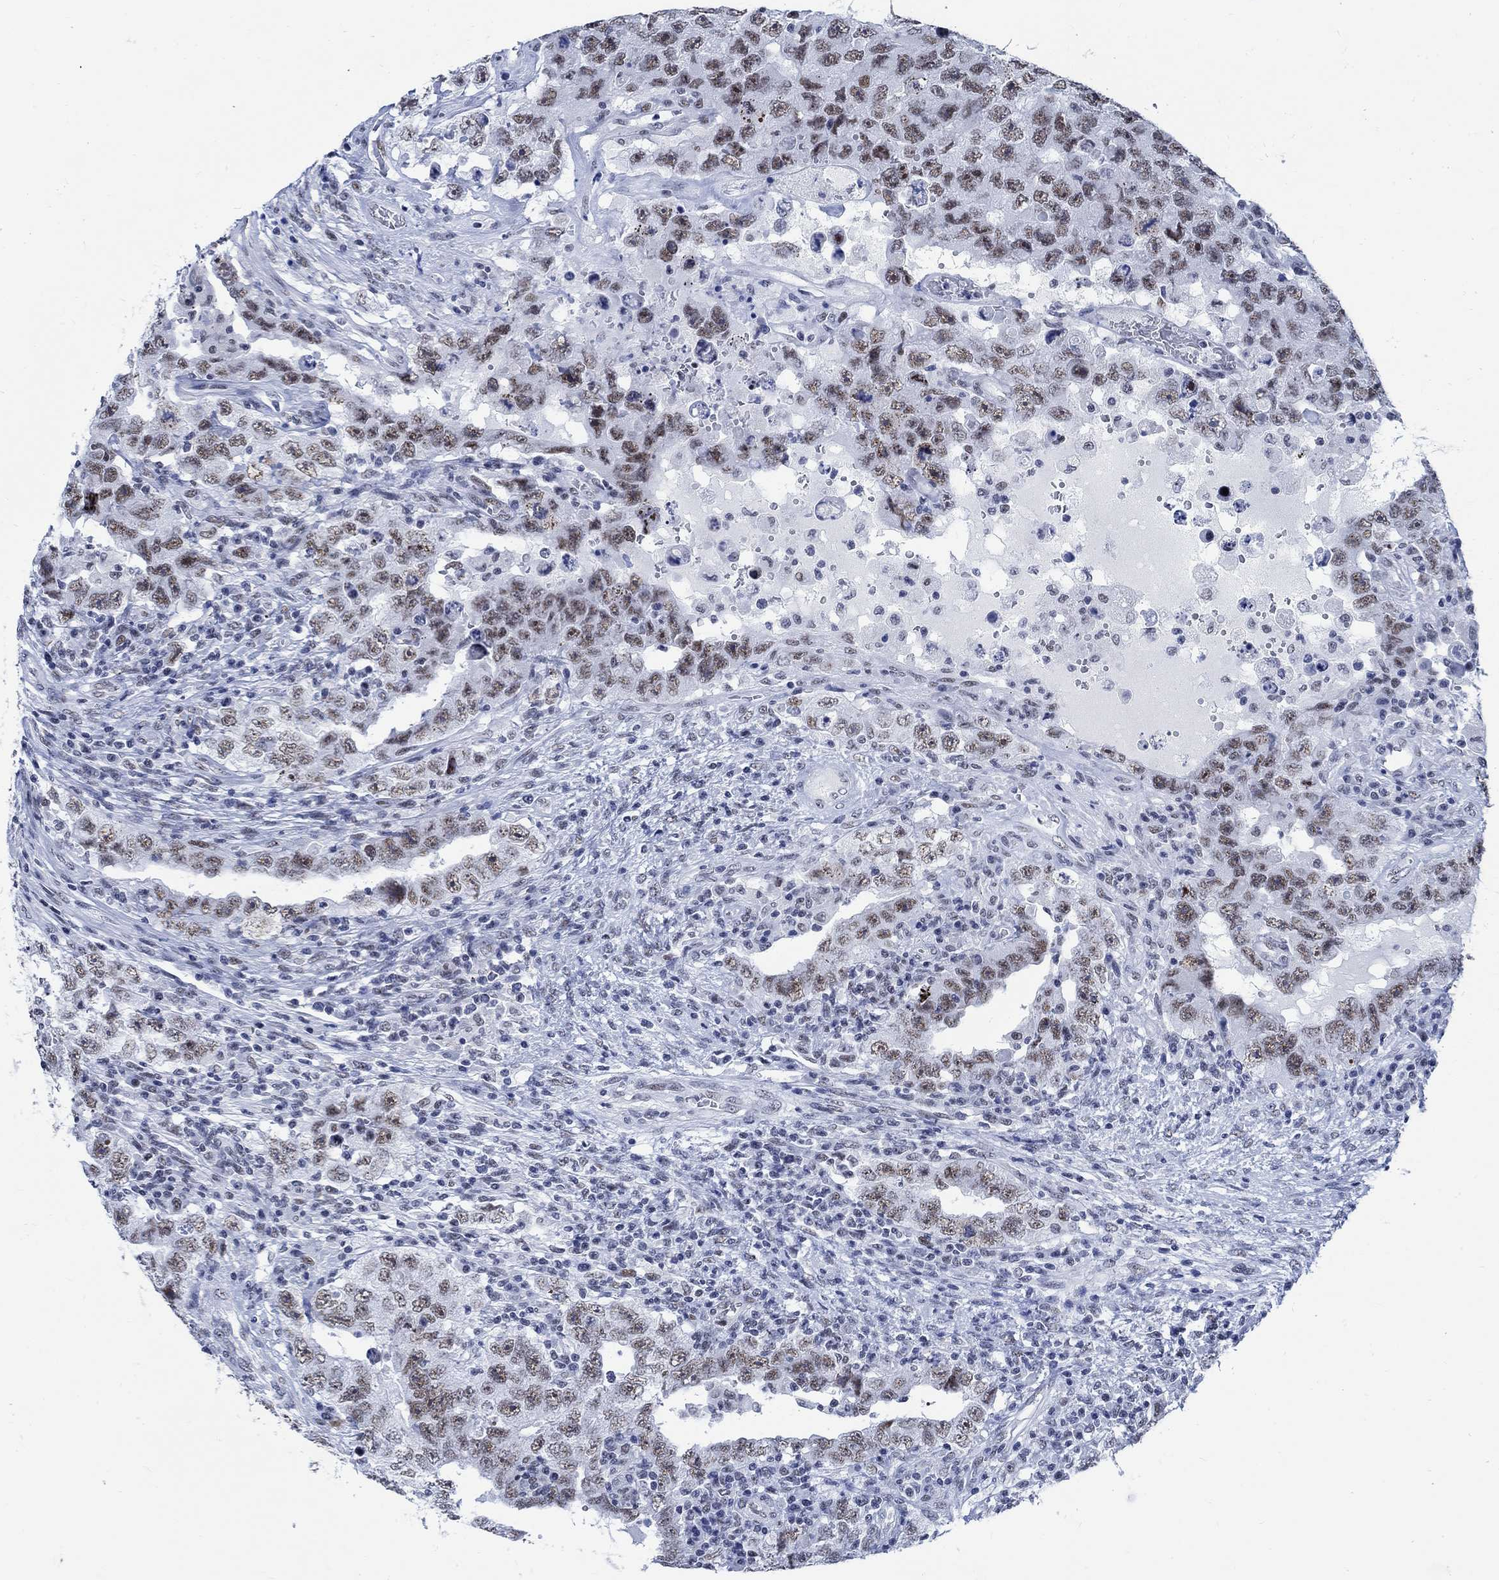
{"staining": {"intensity": "weak", "quantity": ">75%", "location": "nuclear"}, "tissue": "testis cancer", "cell_type": "Tumor cells", "image_type": "cancer", "snomed": [{"axis": "morphology", "description": "Carcinoma, Embryonal, NOS"}, {"axis": "topography", "description": "Testis"}], "caption": "Testis cancer (embryonal carcinoma) stained for a protein shows weak nuclear positivity in tumor cells.", "gene": "DLK1", "patient": {"sex": "male", "age": 26}}